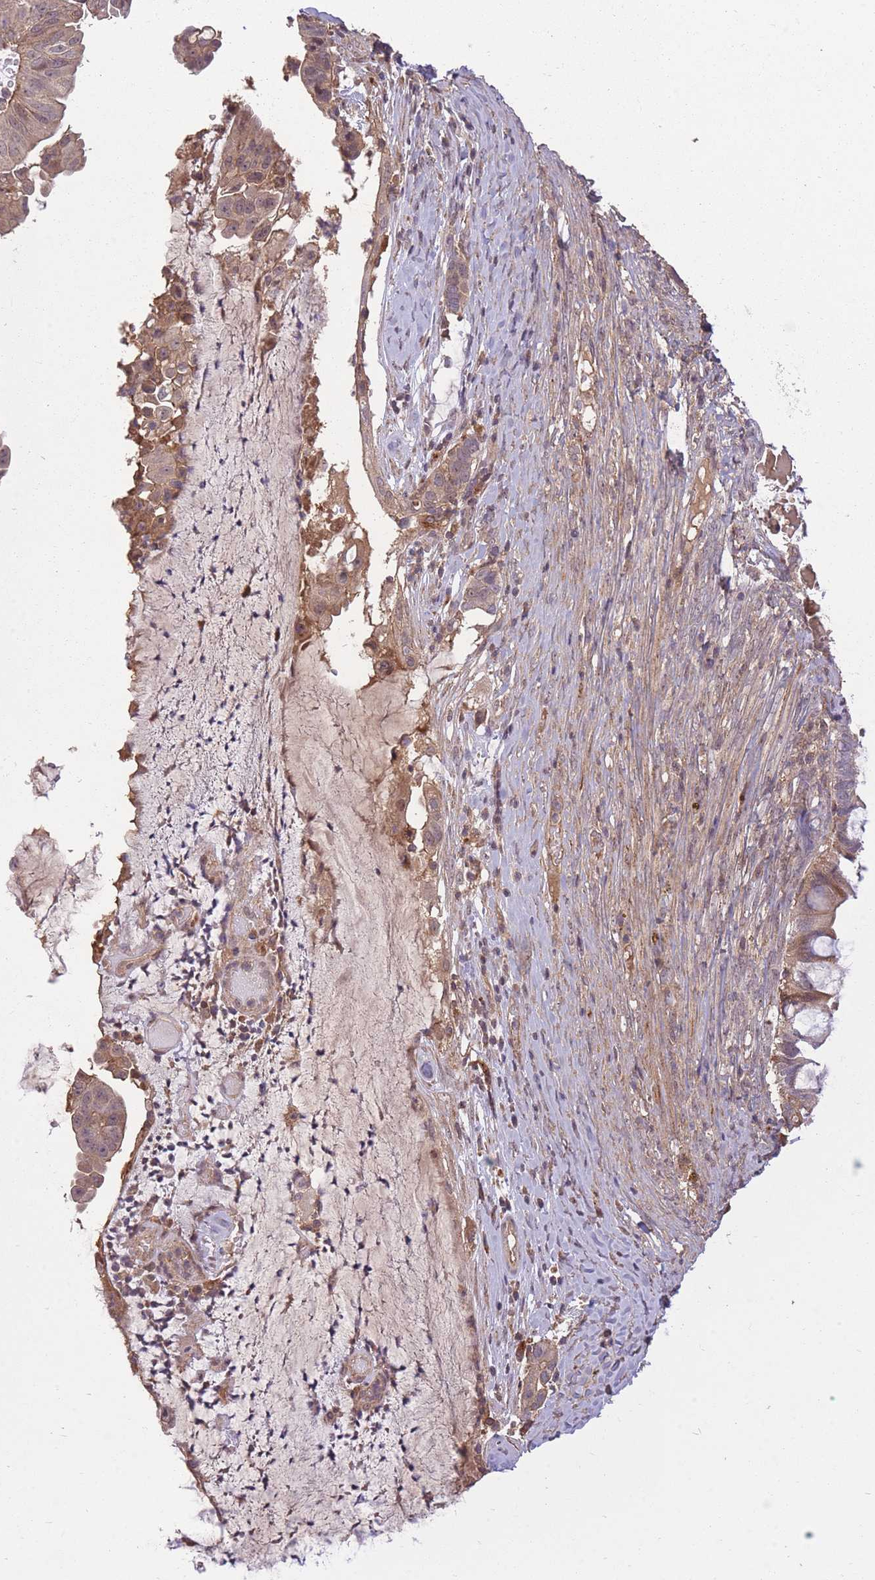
{"staining": {"intensity": "moderate", "quantity": ">75%", "location": "cytoplasmic/membranous"}, "tissue": "ovarian cancer", "cell_type": "Tumor cells", "image_type": "cancer", "snomed": [{"axis": "morphology", "description": "Cystadenocarcinoma, mucinous, NOS"}, {"axis": "topography", "description": "Ovary"}], "caption": "Moderate cytoplasmic/membranous positivity is present in approximately >75% of tumor cells in ovarian cancer (mucinous cystadenocarcinoma).", "gene": "POLR3F", "patient": {"sex": "female", "age": 61}}